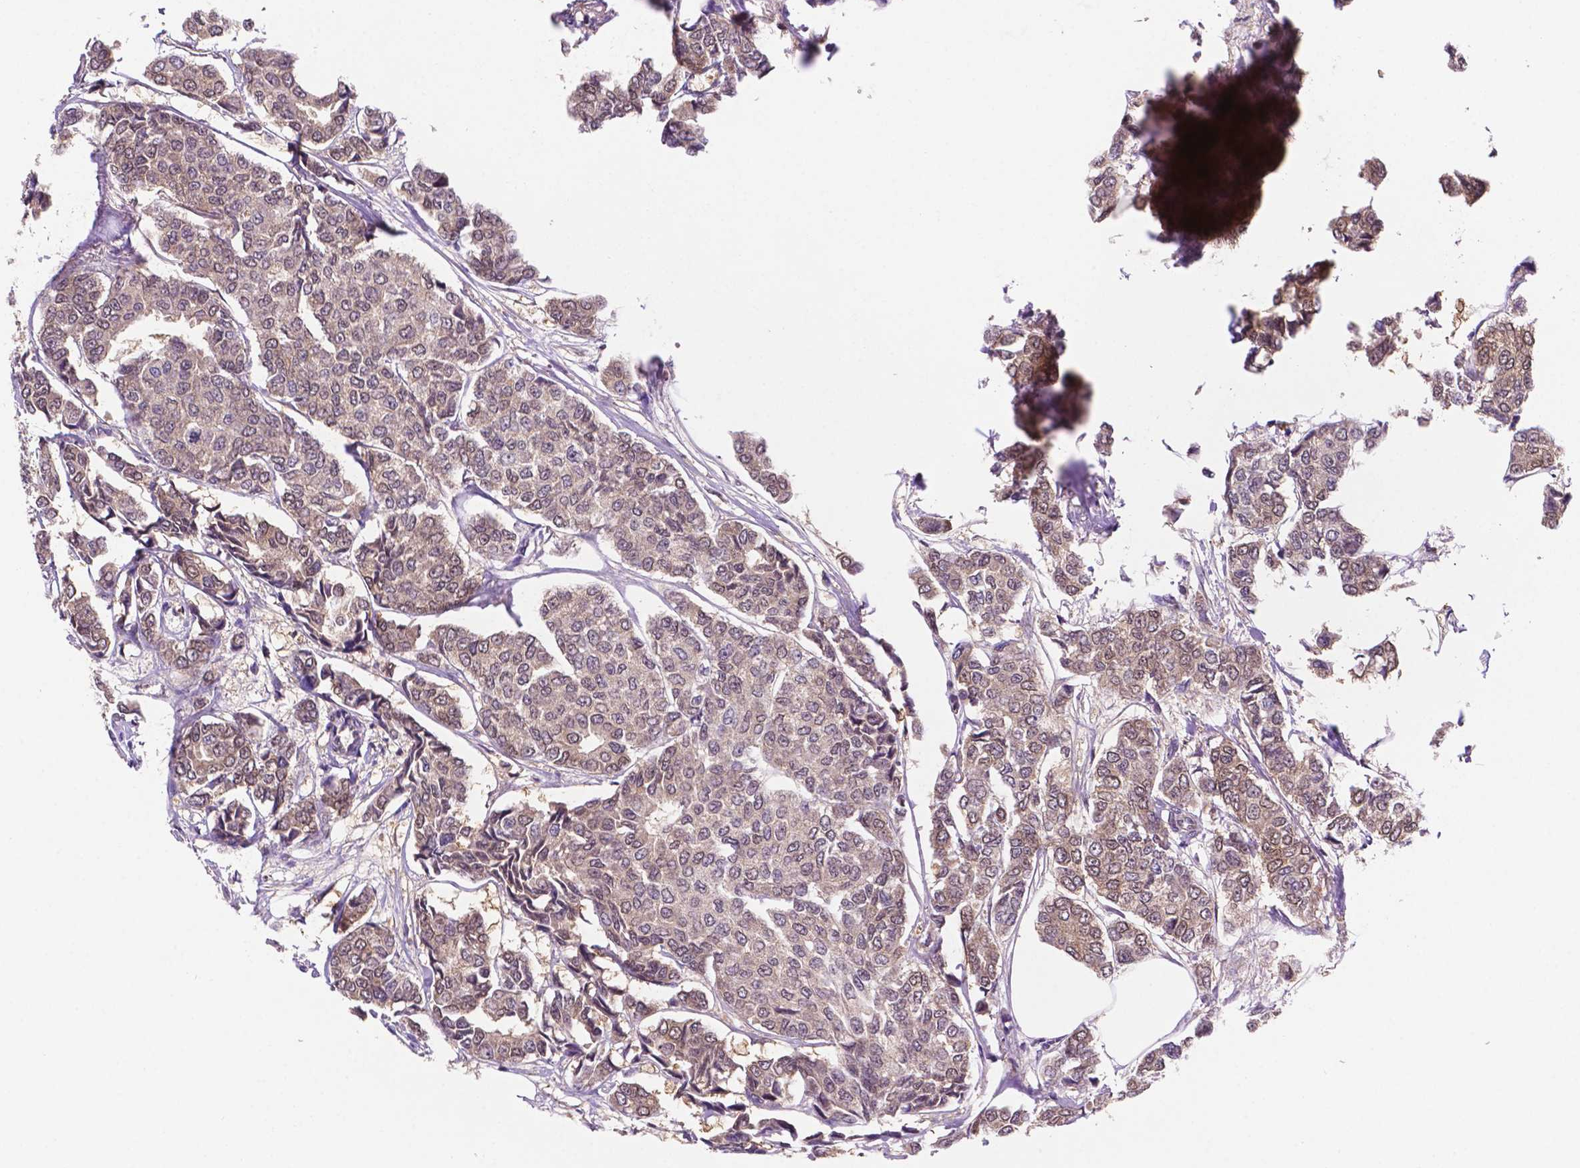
{"staining": {"intensity": "weak", "quantity": "25%-75%", "location": "cytoplasmic/membranous"}, "tissue": "breast cancer", "cell_type": "Tumor cells", "image_type": "cancer", "snomed": [{"axis": "morphology", "description": "Duct carcinoma"}, {"axis": "topography", "description": "Breast"}], "caption": "Immunohistochemistry histopathology image of neoplastic tissue: infiltrating ductal carcinoma (breast) stained using immunohistochemistry (IHC) exhibits low levels of weak protein expression localized specifically in the cytoplasmic/membranous of tumor cells, appearing as a cytoplasmic/membranous brown color.", "gene": "UBE2L6", "patient": {"sex": "female", "age": 94}}